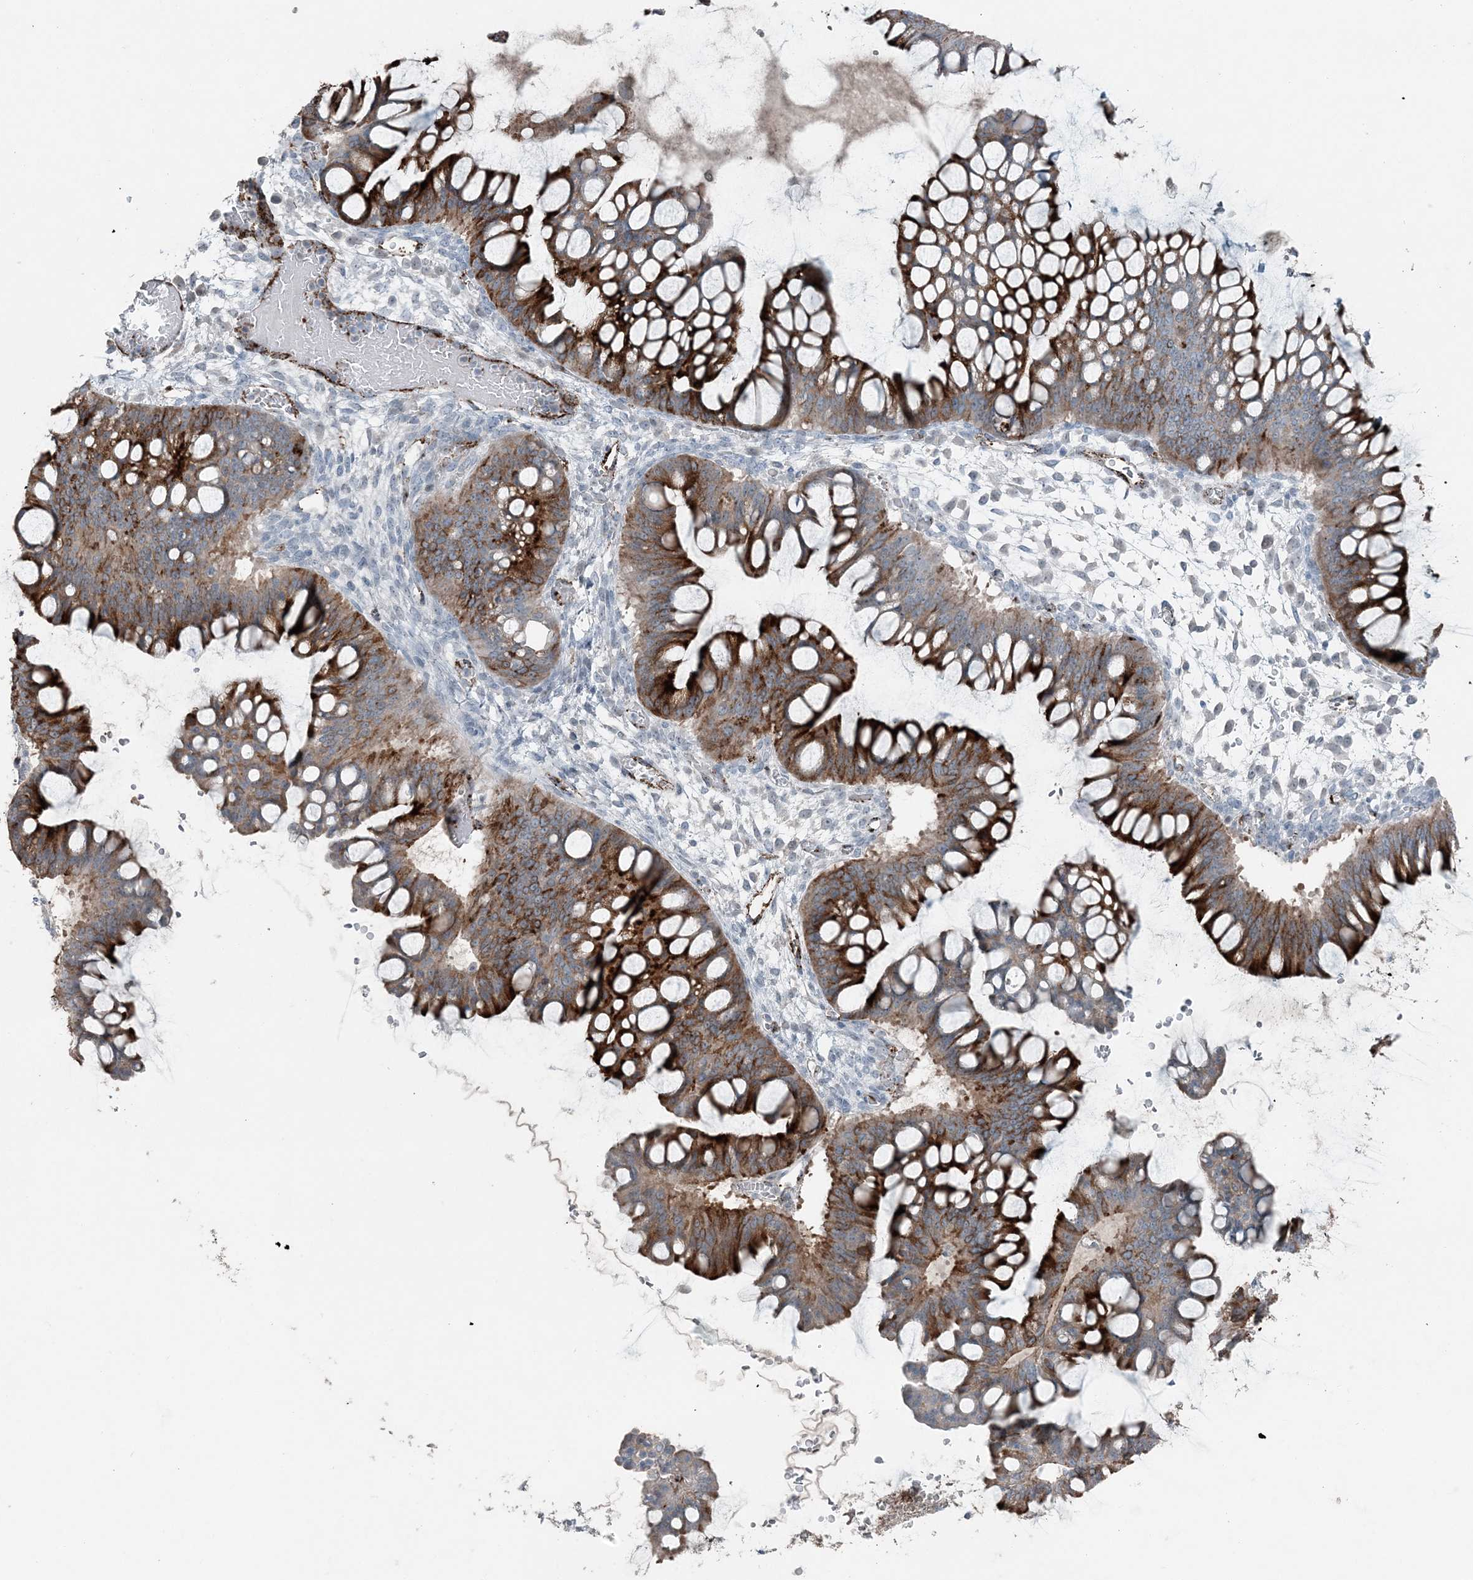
{"staining": {"intensity": "strong", "quantity": ">75%", "location": "cytoplasmic/membranous"}, "tissue": "ovarian cancer", "cell_type": "Tumor cells", "image_type": "cancer", "snomed": [{"axis": "morphology", "description": "Cystadenocarcinoma, mucinous, NOS"}, {"axis": "topography", "description": "Ovary"}], "caption": "Strong cytoplasmic/membranous staining is identified in about >75% of tumor cells in ovarian mucinous cystadenocarcinoma.", "gene": "ELOVL7", "patient": {"sex": "female", "age": 73}}